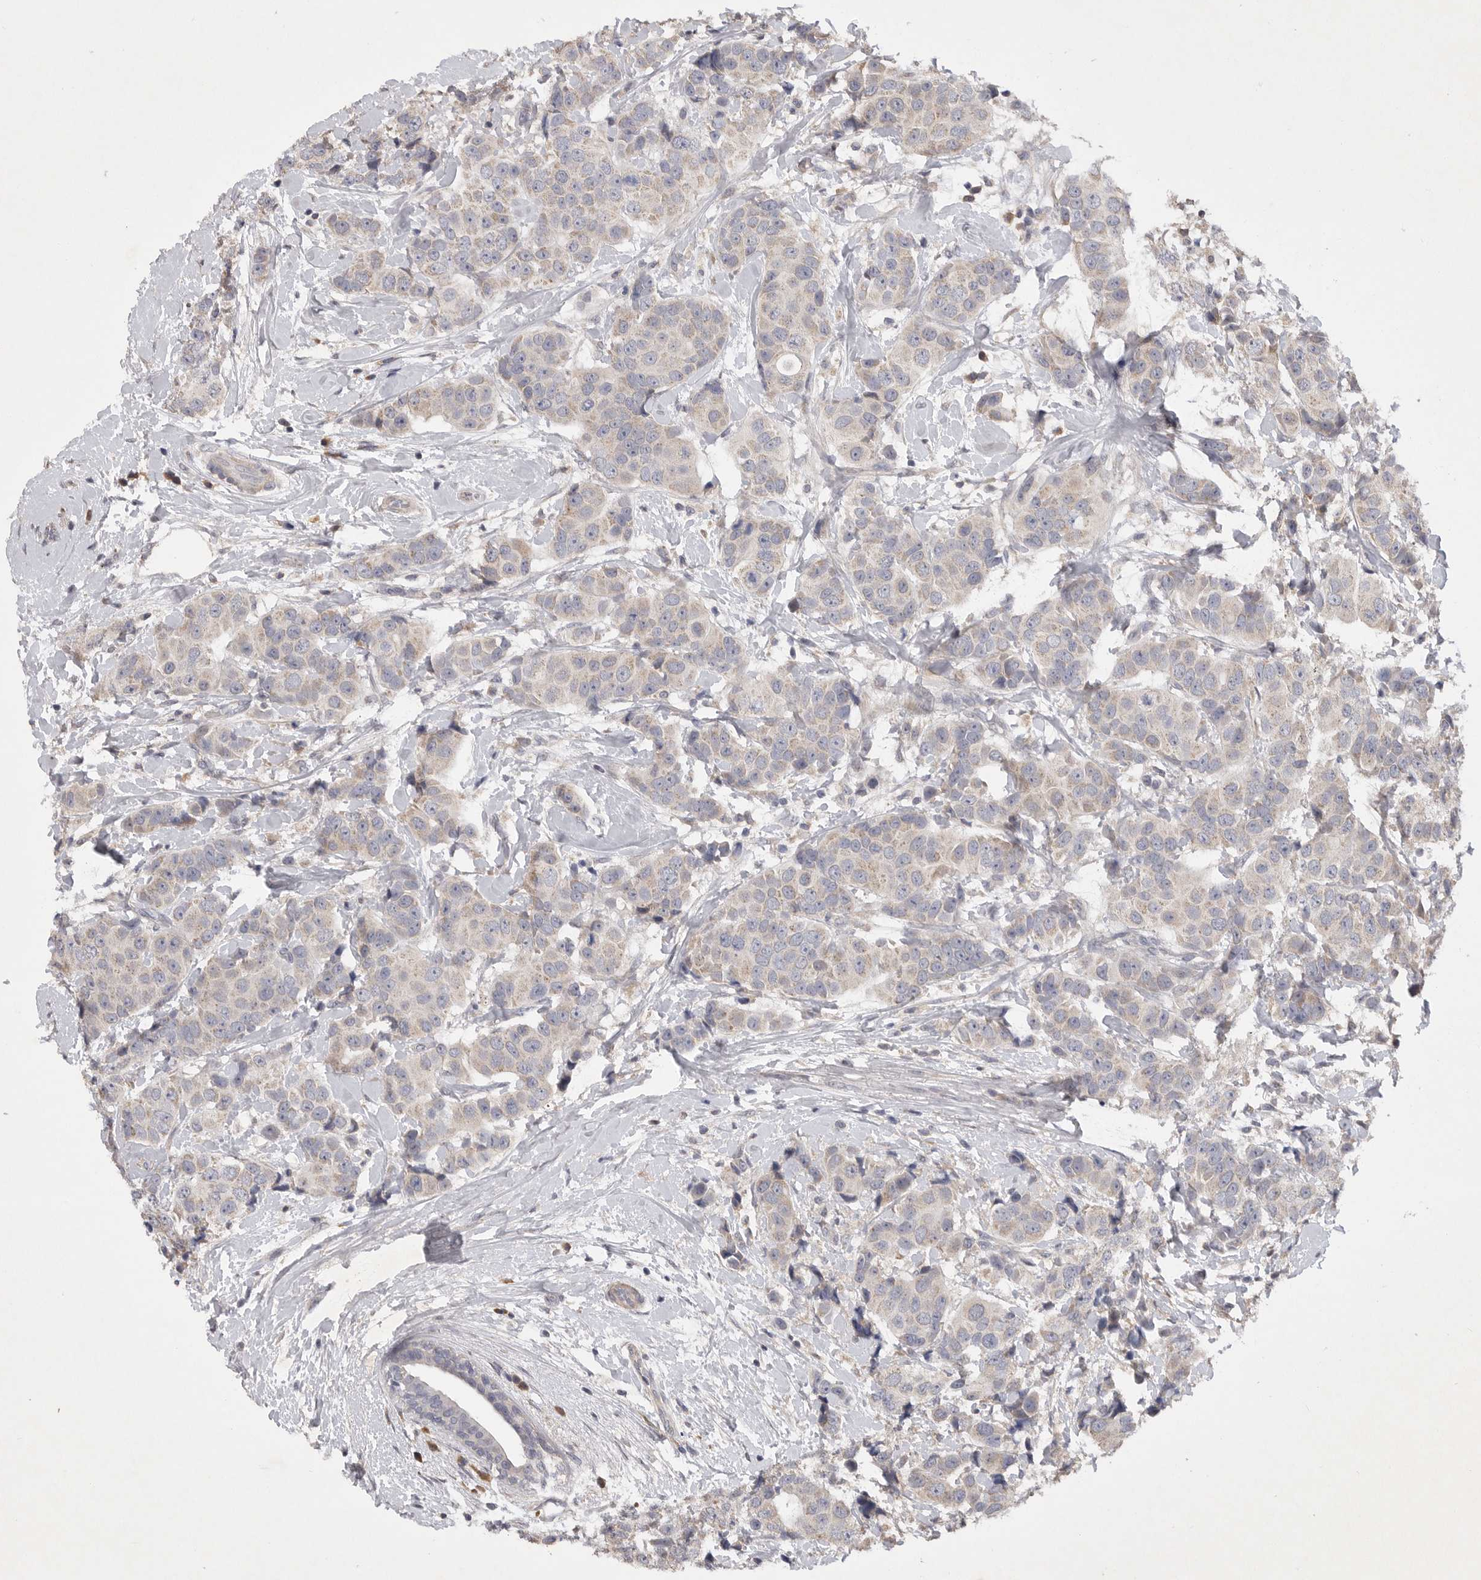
{"staining": {"intensity": "weak", "quantity": "<25%", "location": "cytoplasmic/membranous"}, "tissue": "breast cancer", "cell_type": "Tumor cells", "image_type": "cancer", "snomed": [{"axis": "morphology", "description": "Normal tissue, NOS"}, {"axis": "morphology", "description": "Duct carcinoma"}, {"axis": "topography", "description": "Breast"}], "caption": "This is a histopathology image of immunohistochemistry staining of breast infiltrating ductal carcinoma, which shows no staining in tumor cells.", "gene": "EDEM3", "patient": {"sex": "female", "age": 39}}